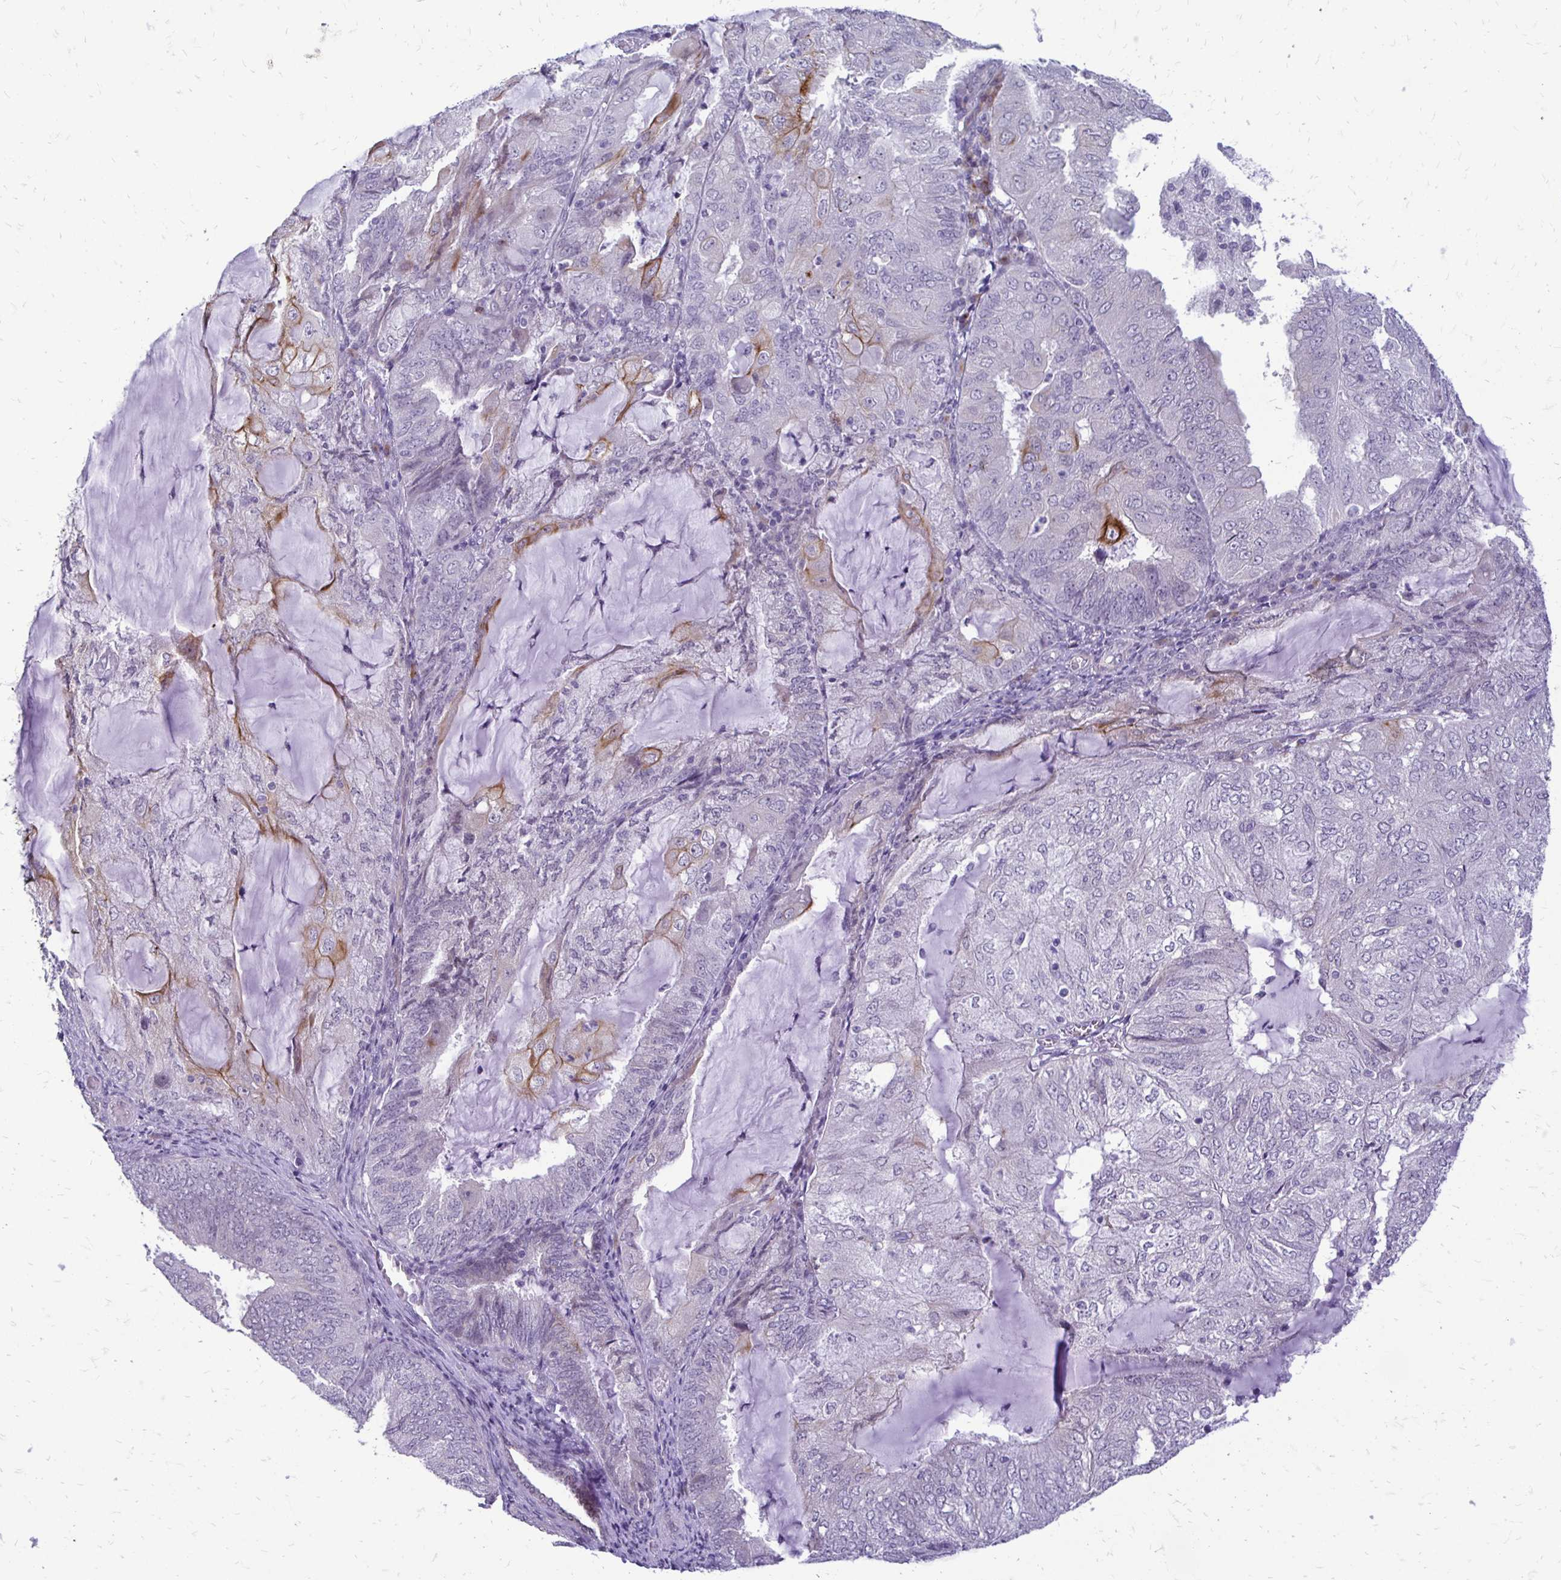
{"staining": {"intensity": "negative", "quantity": "none", "location": "none"}, "tissue": "endometrial cancer", "cell_type": "Tumor cells", "image_type": "cancer", "snomed": [{"axis": "morphology", "description": "Adenocarcinoma, NOS"}, {"axis": "topography", "description": "Endometrium"}], "caption": "Tumor cells show no significant expression in endometrial adenocarcinoma.", "gene": "EPYC", "patient": {"sex": "female", "age": 81}}